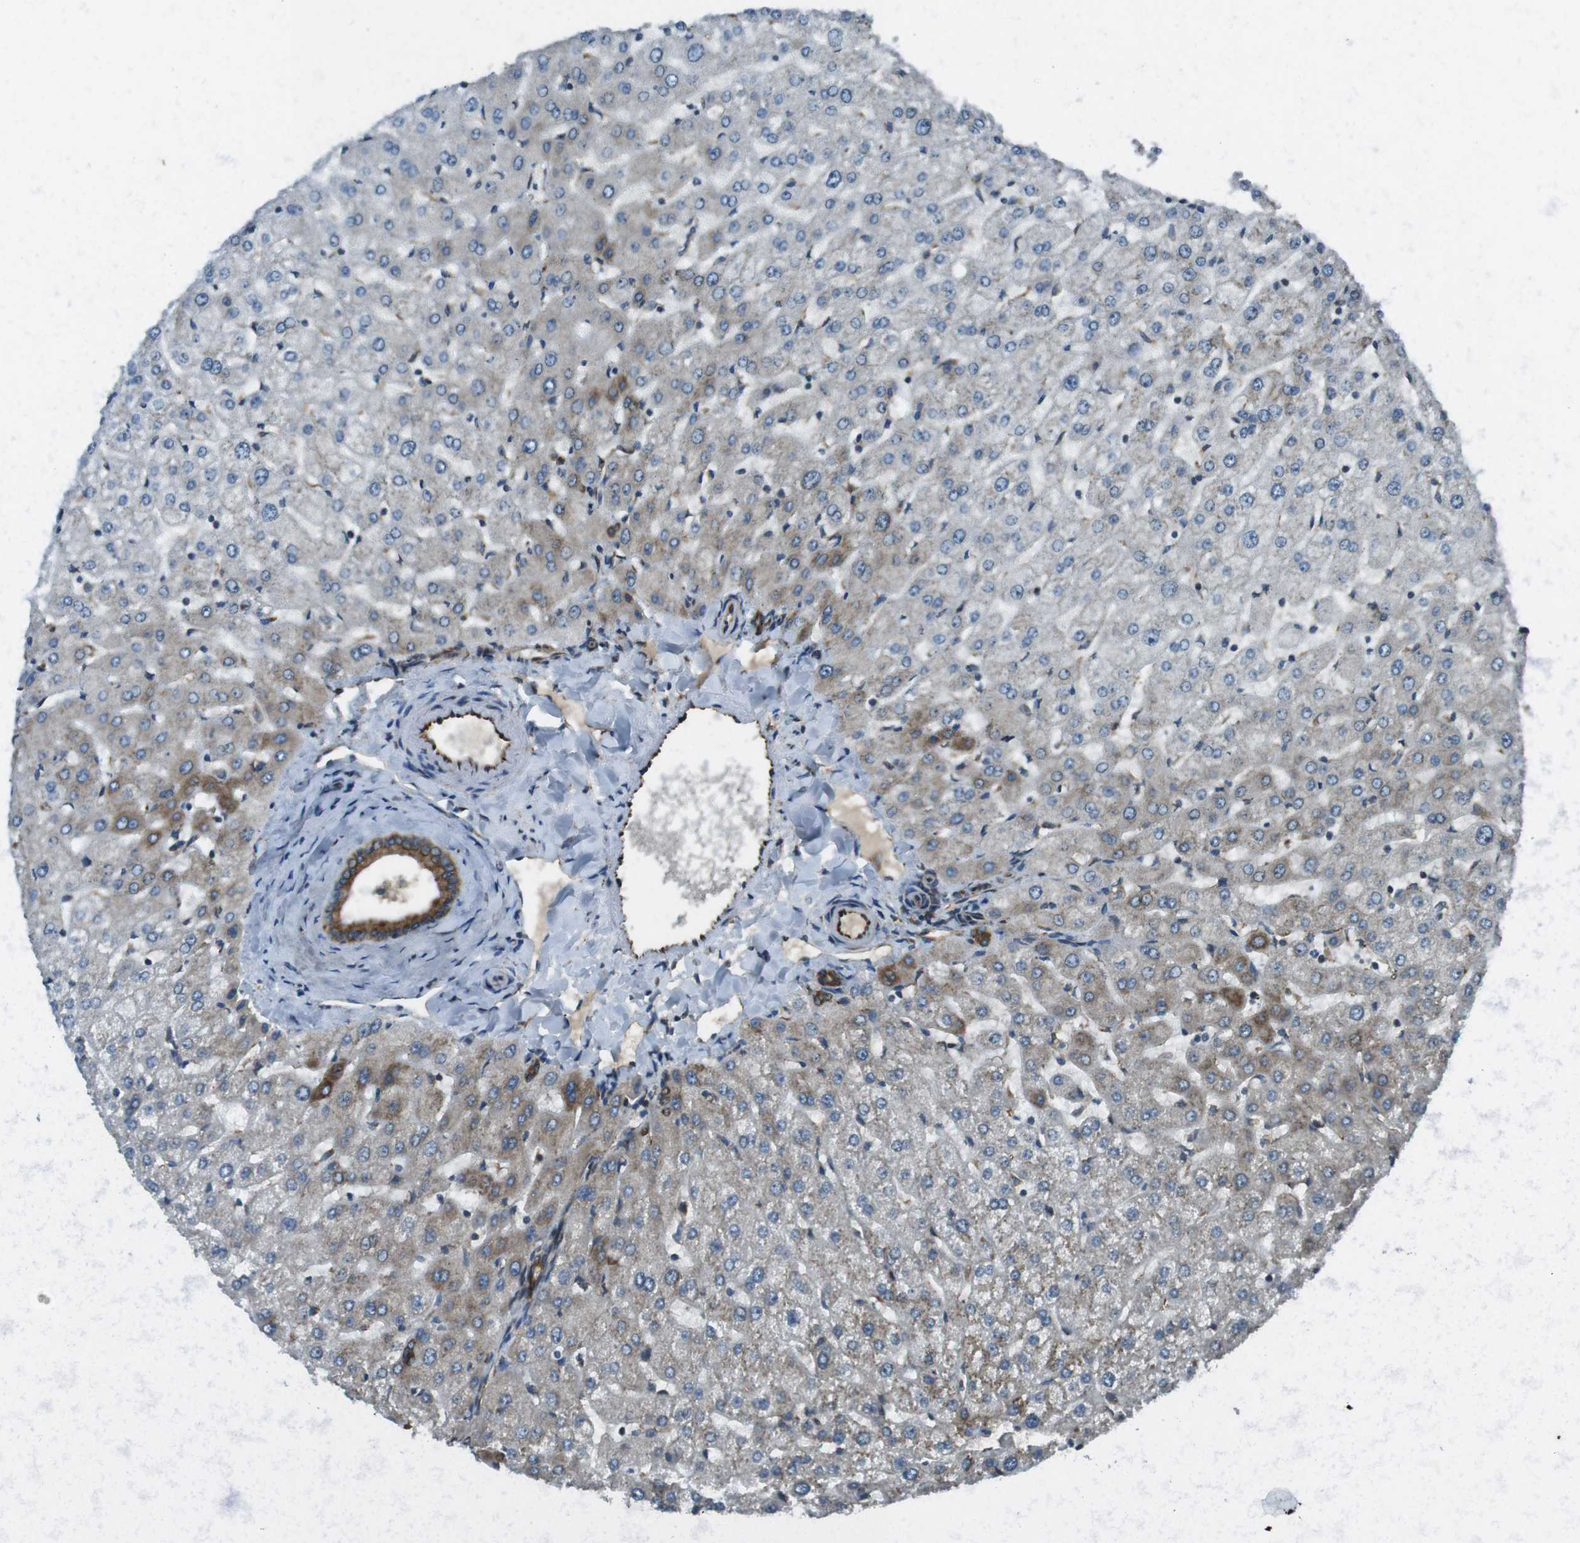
{"staining": {"intensity": "moderate", "quantity": ">75%", "location": "cytoplasmic/membranous"}, "tissue": "liver", "cell_type": "Cholangiocytes", "image_type": "normal", "snomed": [{"axis": "morphology", "description": "Normal tissue, NOS"}, {"axis": "morphology", "description": "Fibrosis, NOS"}, {"axis": "topography", "description": "Liver"}], "caption": "Immunohistochemical staining of unremarkable human liver shows >75% levels of moderate cytoplasmic/membranous protein expression in about >75% of cholangiocytes.", "gene": "KTN1", "patient": {"sex": "female", "age": 29}}